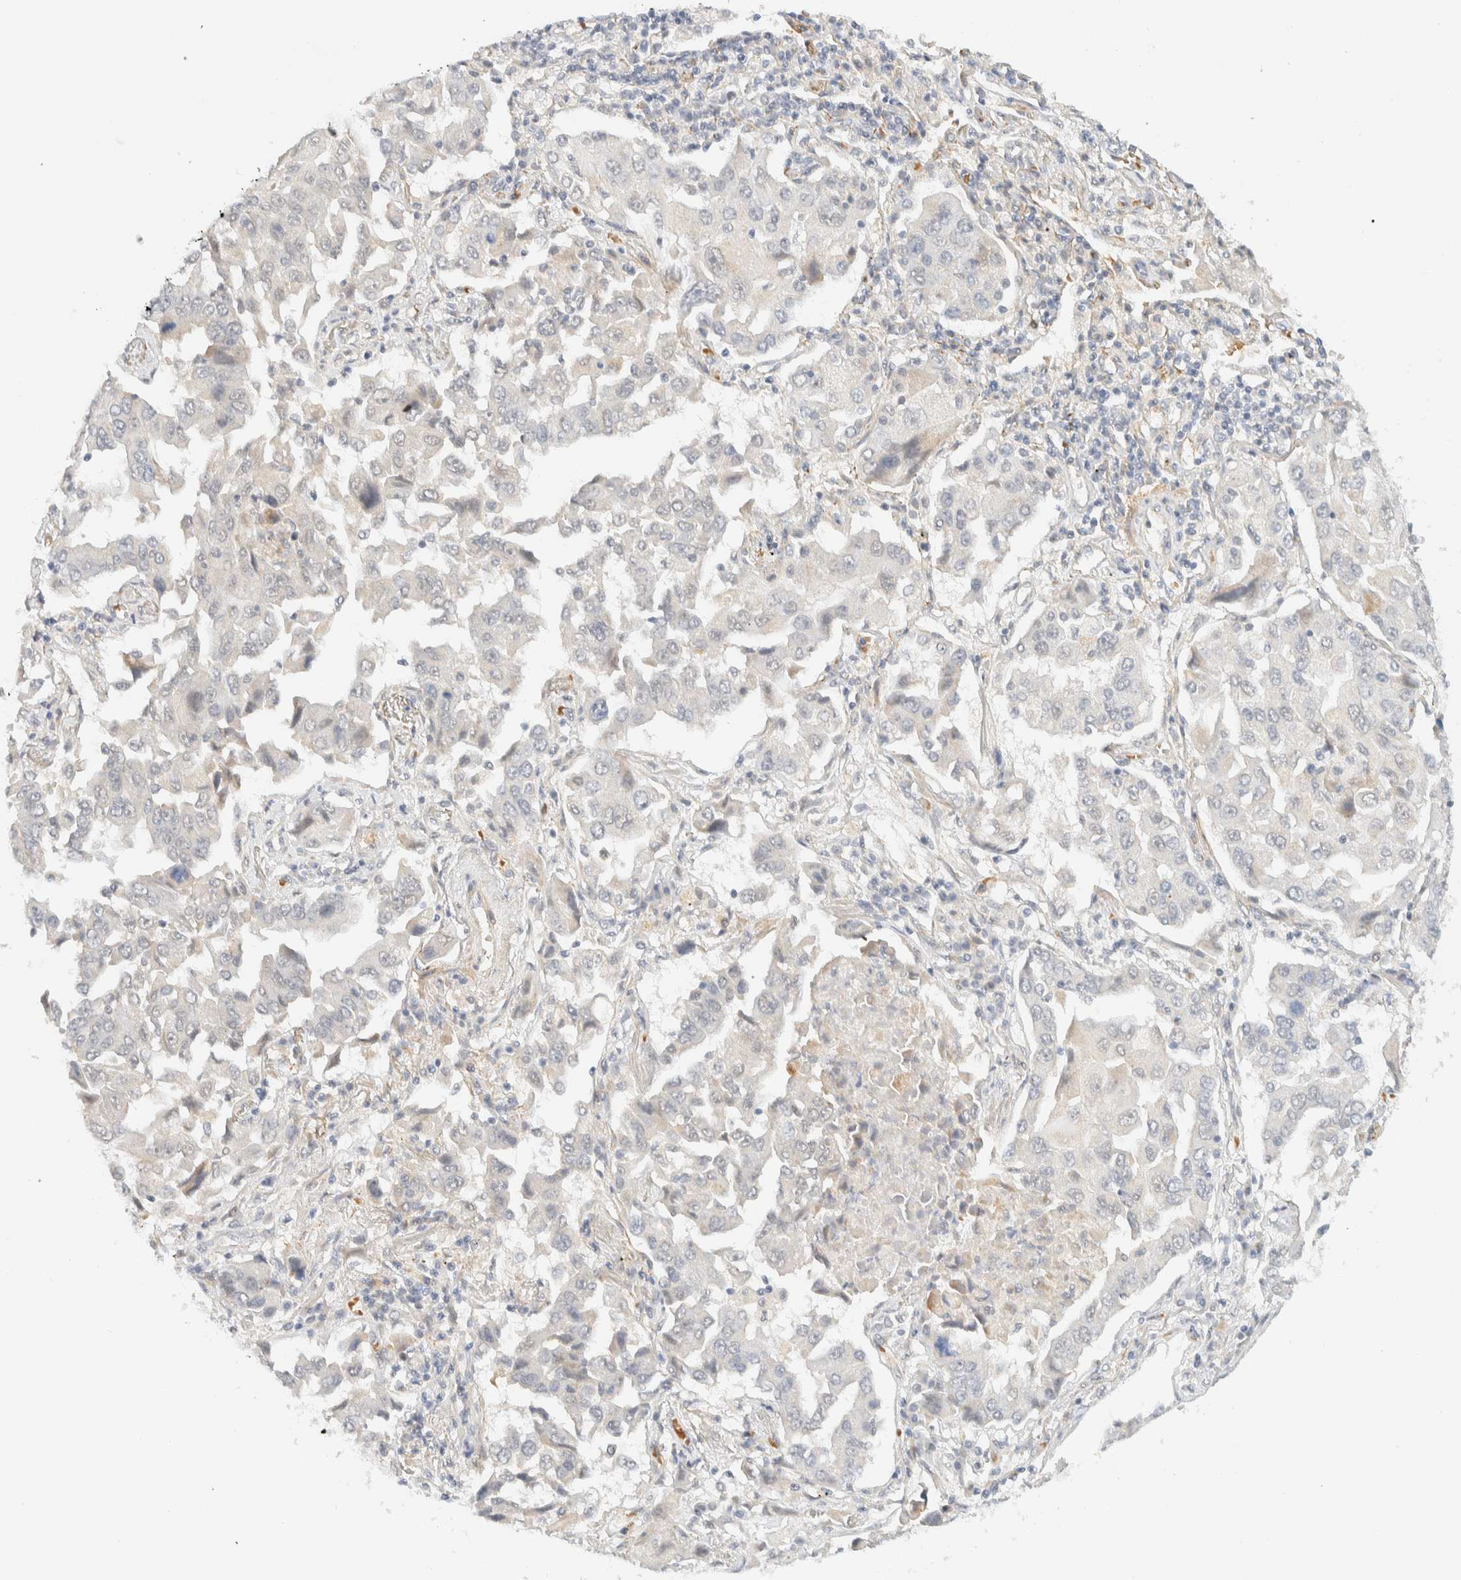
{"staining": {"intensity": "negative", "quantity": "none", "location": "none"}, "tissue": "lung cancer", "cell_type": "Tumor cells", "image_type": "cancer", "snomed": [{"axis": "morphology", "description": "Adenocarcinoma, NOS"}, {"axis": "topography", "description": "Lung"}], "caption": "Immunohistochemistry (IHC) of lung cancer (adenocarcinoma) displays no staining in tumor cells. (DAB IHC, high magnification).", "gene": "TNK1", "patient": {"sex": "female", "age": 65}}